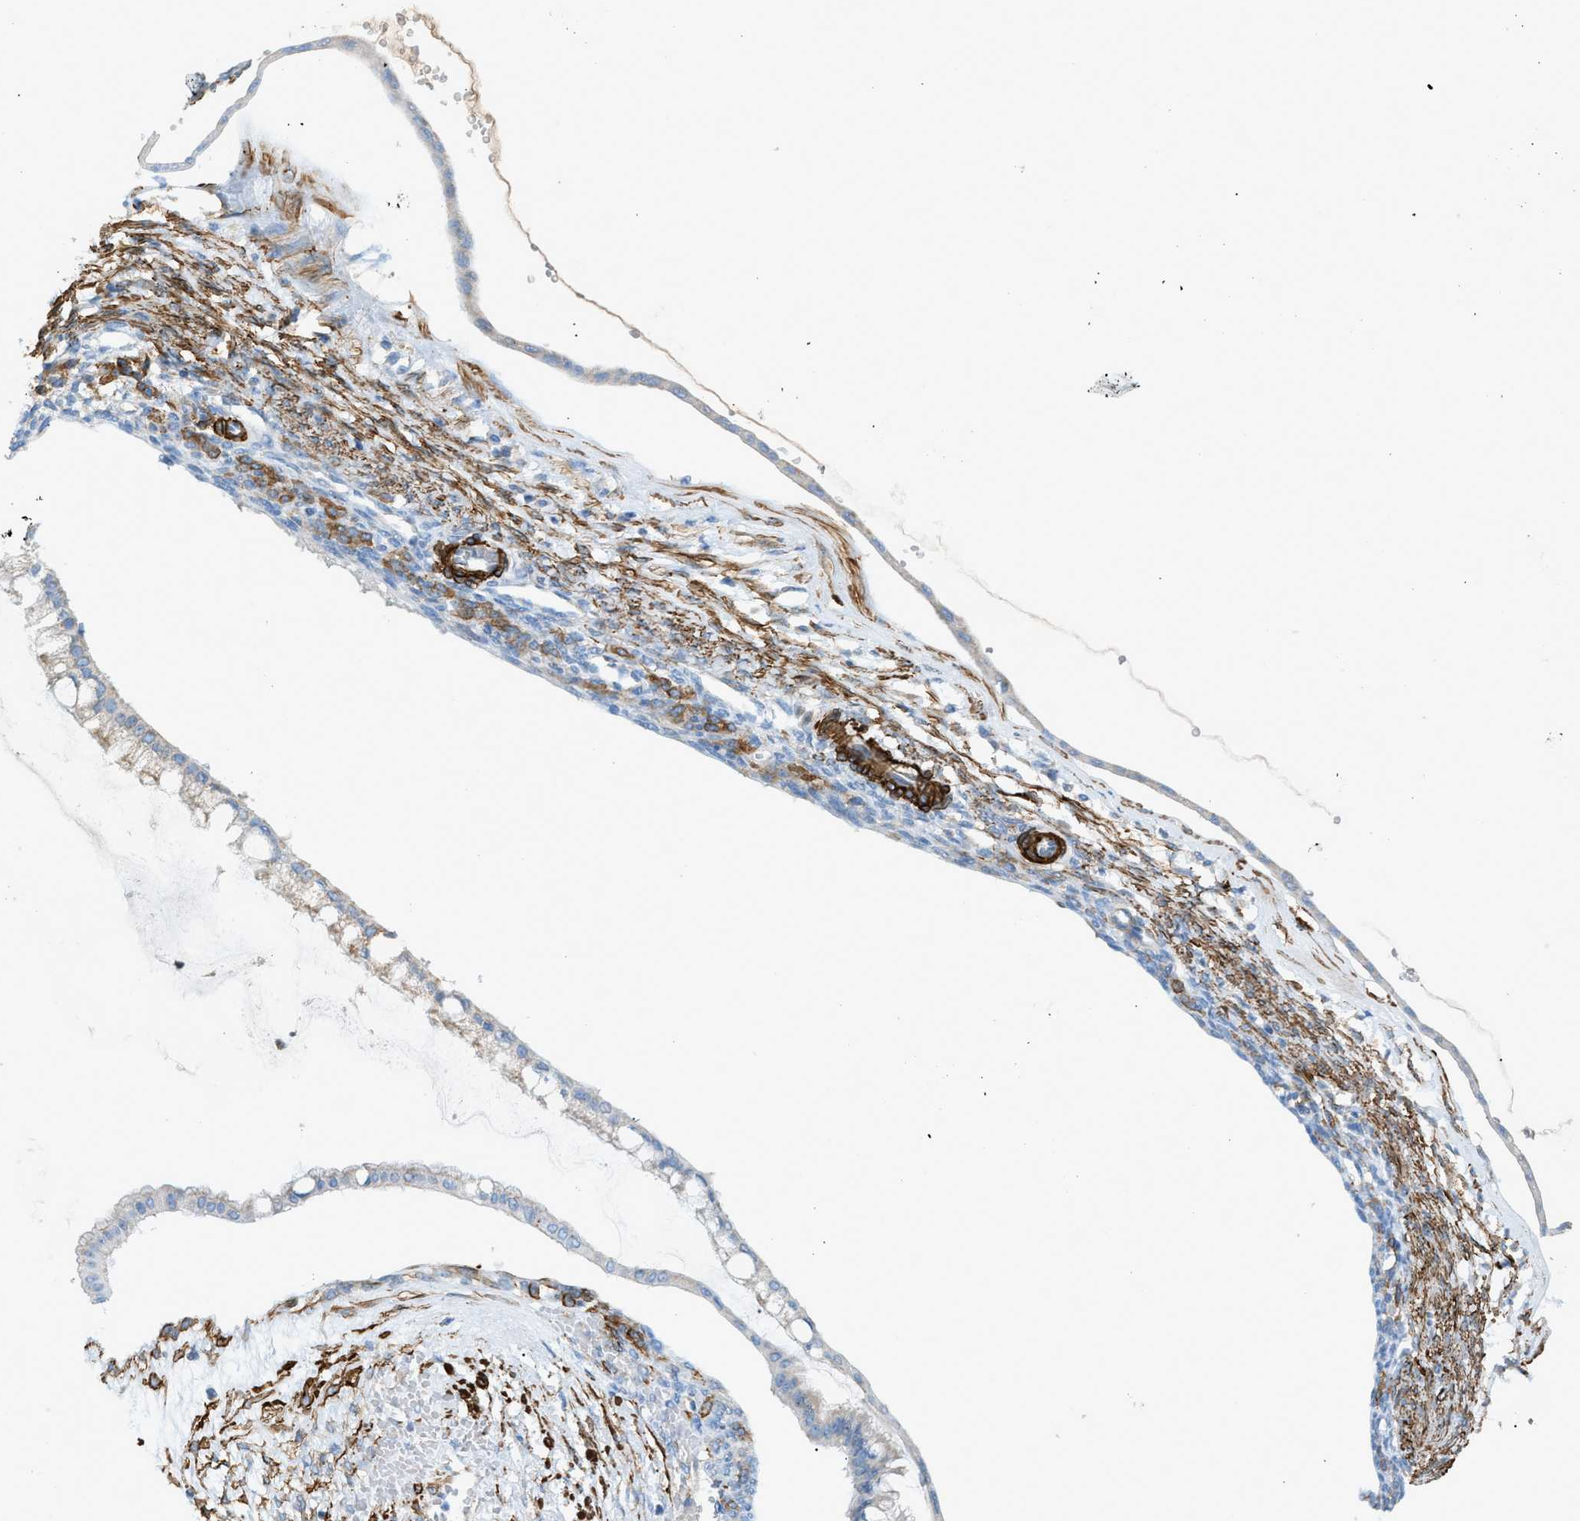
{"staining": {"intensity": "negative", "quantity": "none", "location": "none"}, "tissue": "ovarian cancer", "cell_type": "Tumor cells", "image_type": "cancer", "snomed": [{"axis": "morphology", "description": "Cystadenocarcinoma, mucinous, NOS"}, {"axis": "topography", "description": "Ovary"}], "caption": "High magnification brightfield microscopy of ovarian cancer stained with DAB (brown) and counterstained with hematoxylin (blue): tumor cells show no significant expression. (Stains: DAB (3,3'-diaminobenzidine) immunohistochemistry with hematoxylin counter stain, Microscopy: brightfield microscopy at high magnification).", "gene": "MYH11", "patient": {"sex": "female", "age": 73}}